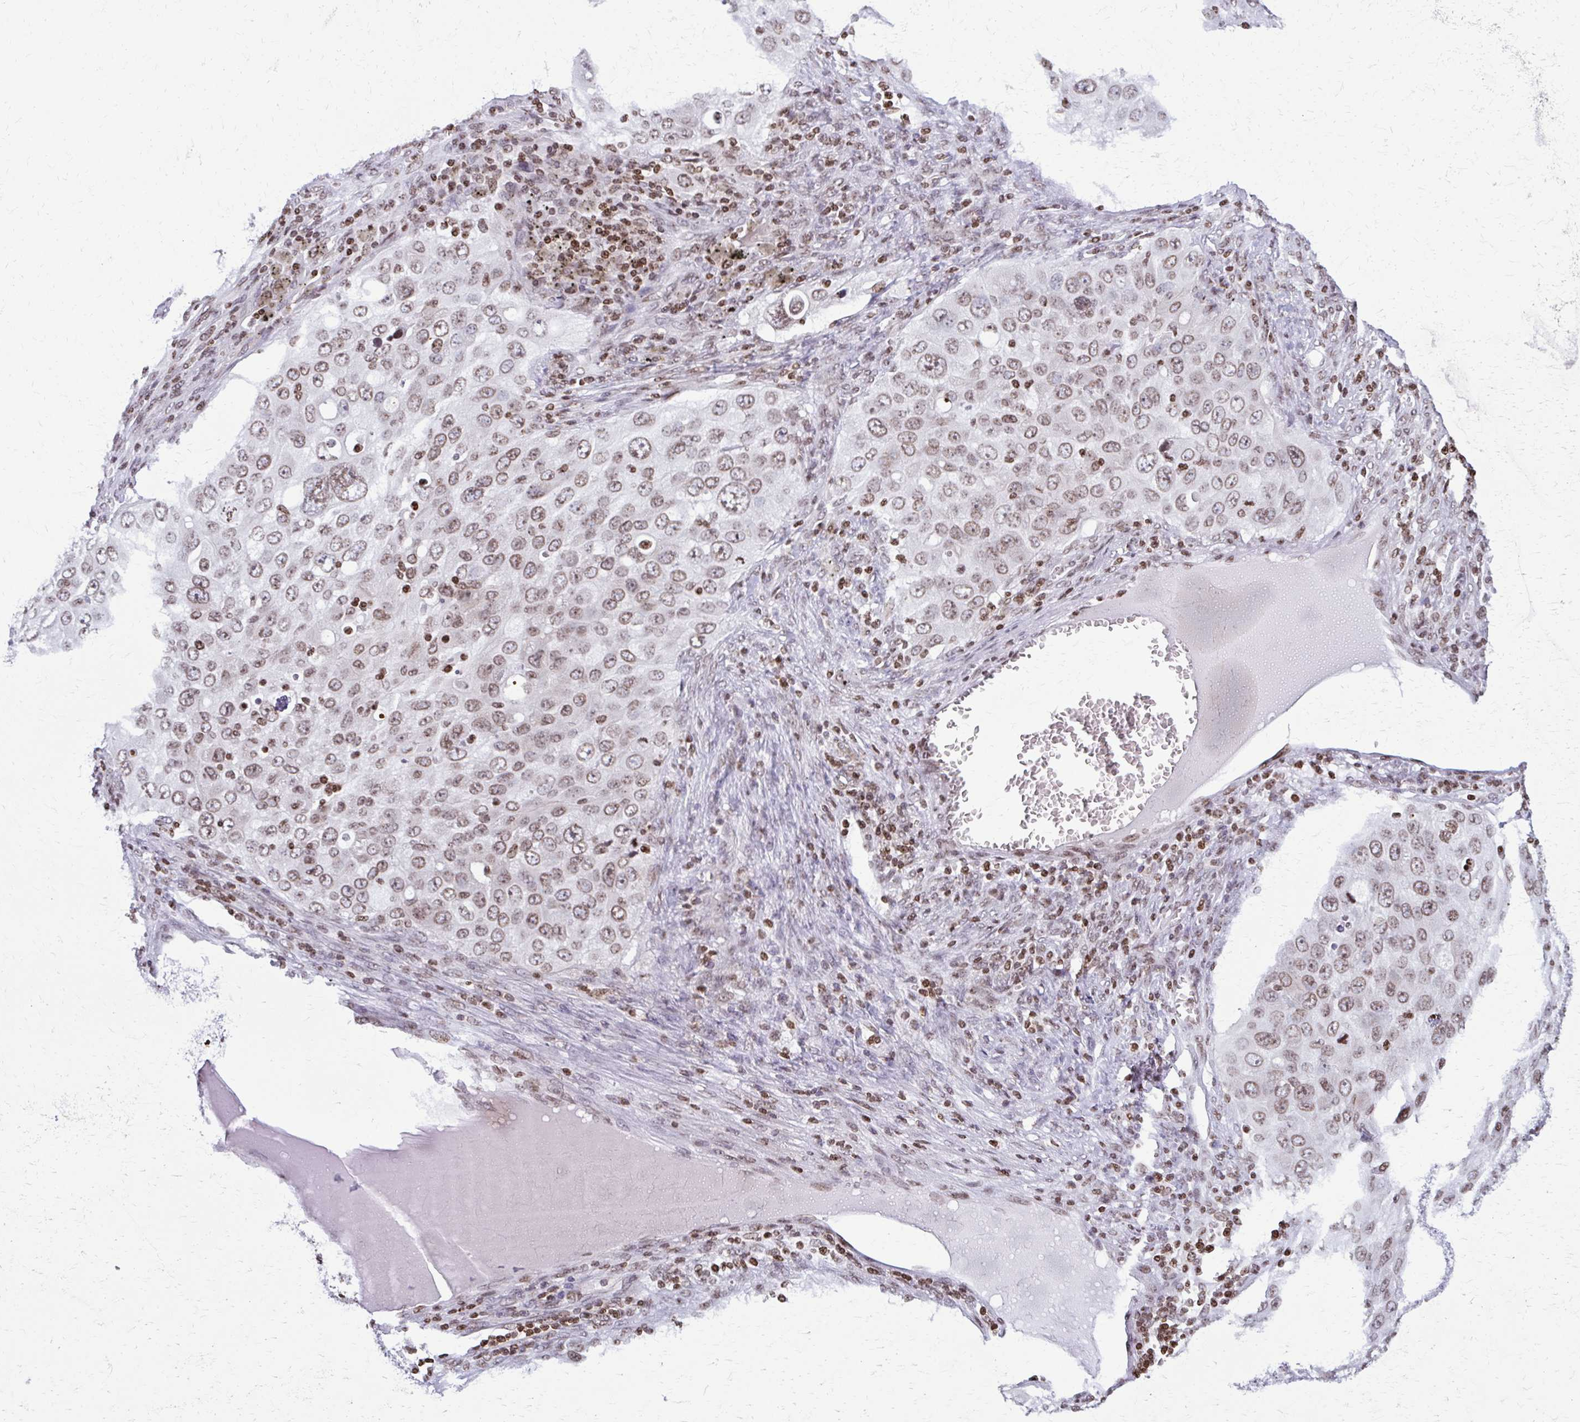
{"staining": {"intensity": "weak", "quantity": ">75%", "location": "nuclear"}, "tissue": "lung cancer", "cell_type": "Tumor cells", "image_type": "cancer", "snomed": [{"axis": "morphology", "description": "Adenocarcinoma, NOS"}, {"axis": "morphology", "description": "Adenocarcinoma, metastatic, NOS"}, {"axis": "topography", "description": "Lymph node"}, {"axis": "topography", "description": "Lung"}], "caption": "About >75% of tumor cells in human lung cancer display weak nuclear protein expression as visualized by brown immunohistochemical staining.", "gene": "AP5M1", "patient": {"sex": "female", "age": 42}}